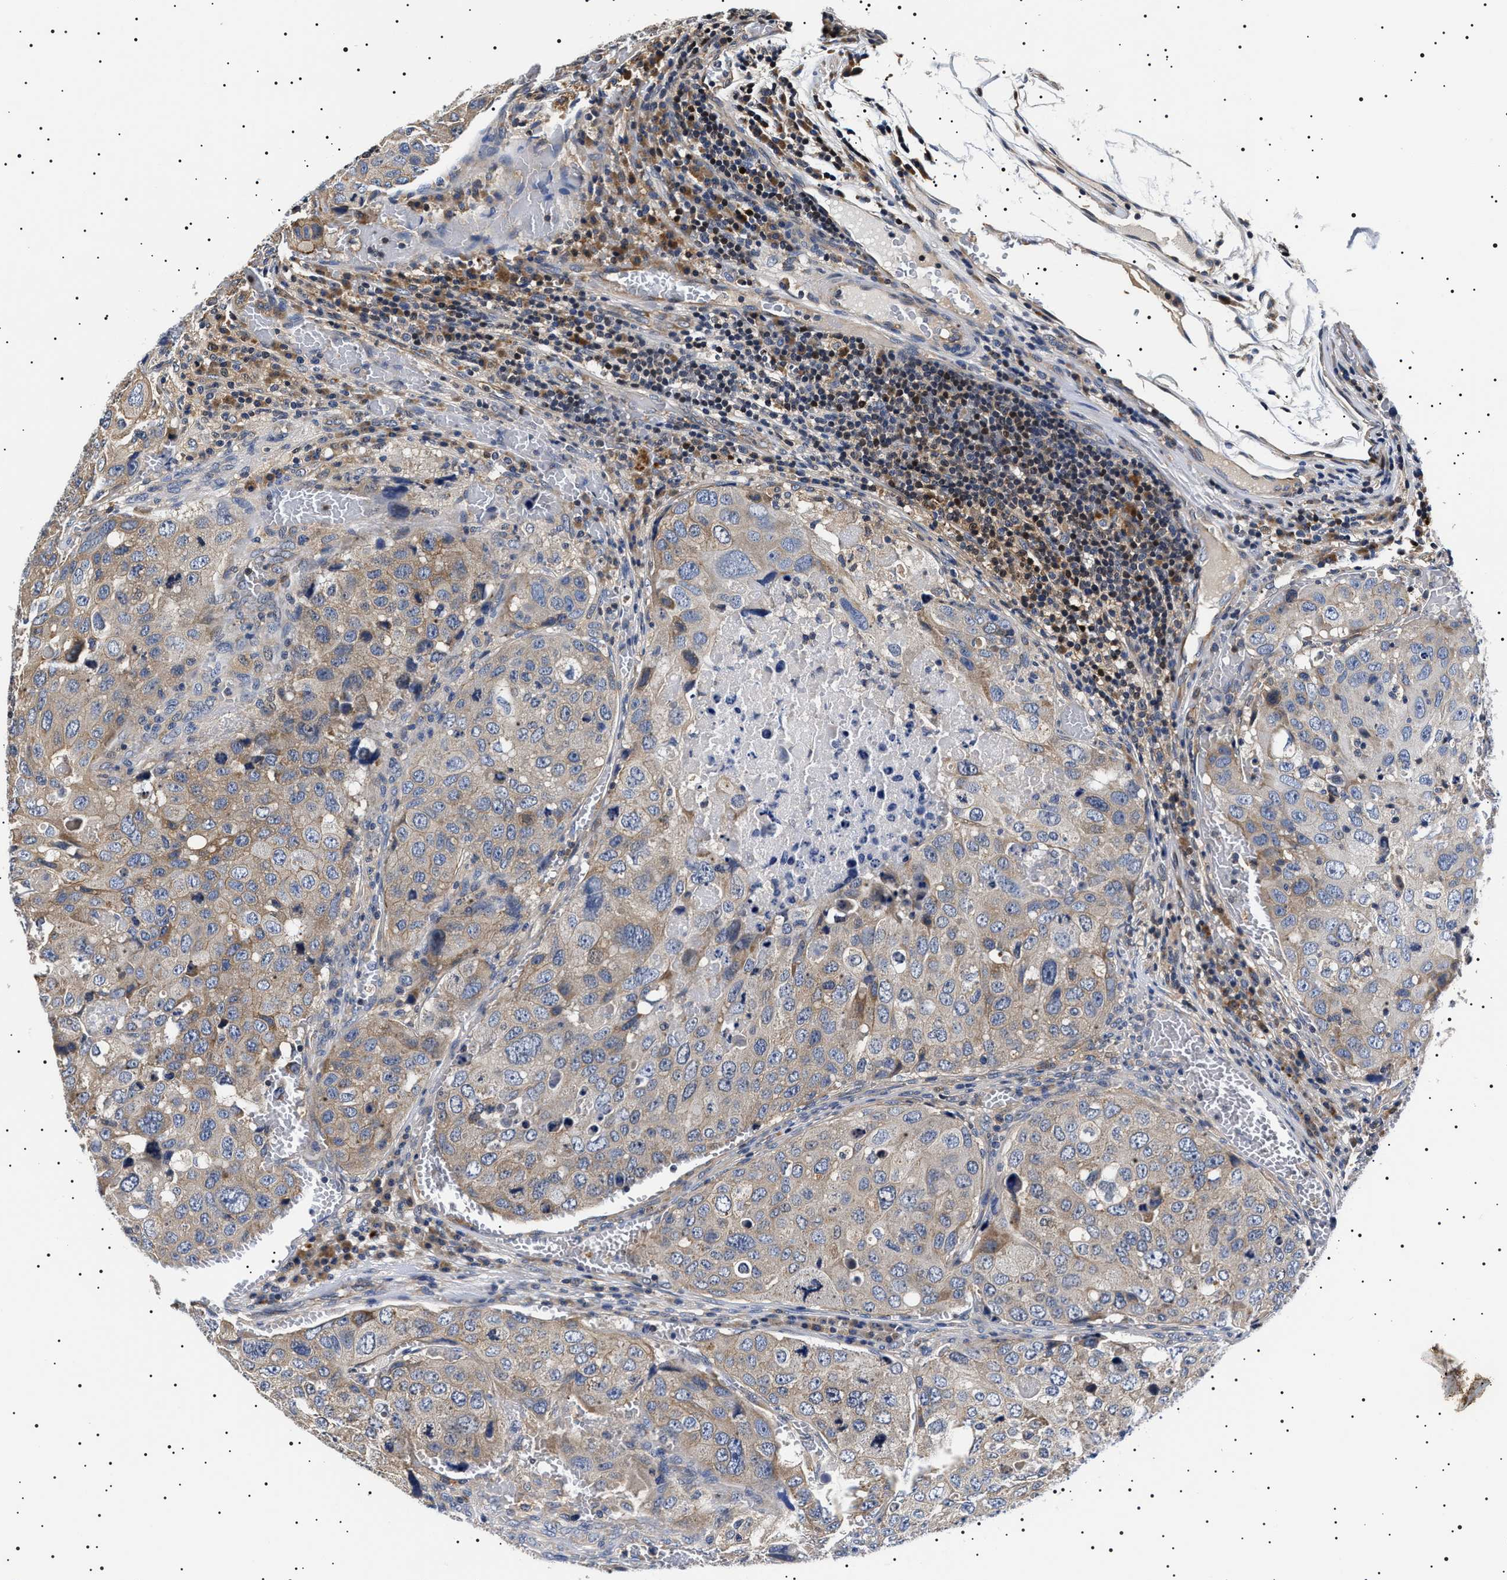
{"staining": {"intensity": "weak", "quantity": "25%-75%", "location": "cytoplasmic/membranous"}, "tissue": "urothelial cancer", "cell_type": "Tumor cells", "image_type": "cancer", "snomed": [{"axis": "morphology", "description": "Urothelial carcinoma, High grade"}, {"axis": "topography", "description": "Lymph node"}, {"axis": "topography", "description": "Urinary bladder"}], "caption": "High-grade urothelial carcinoma stained with a protein marker shows weak staining in tumor cells.", "gene": "SLC4A7", "patient": {"sex": "male", "age": 51}}